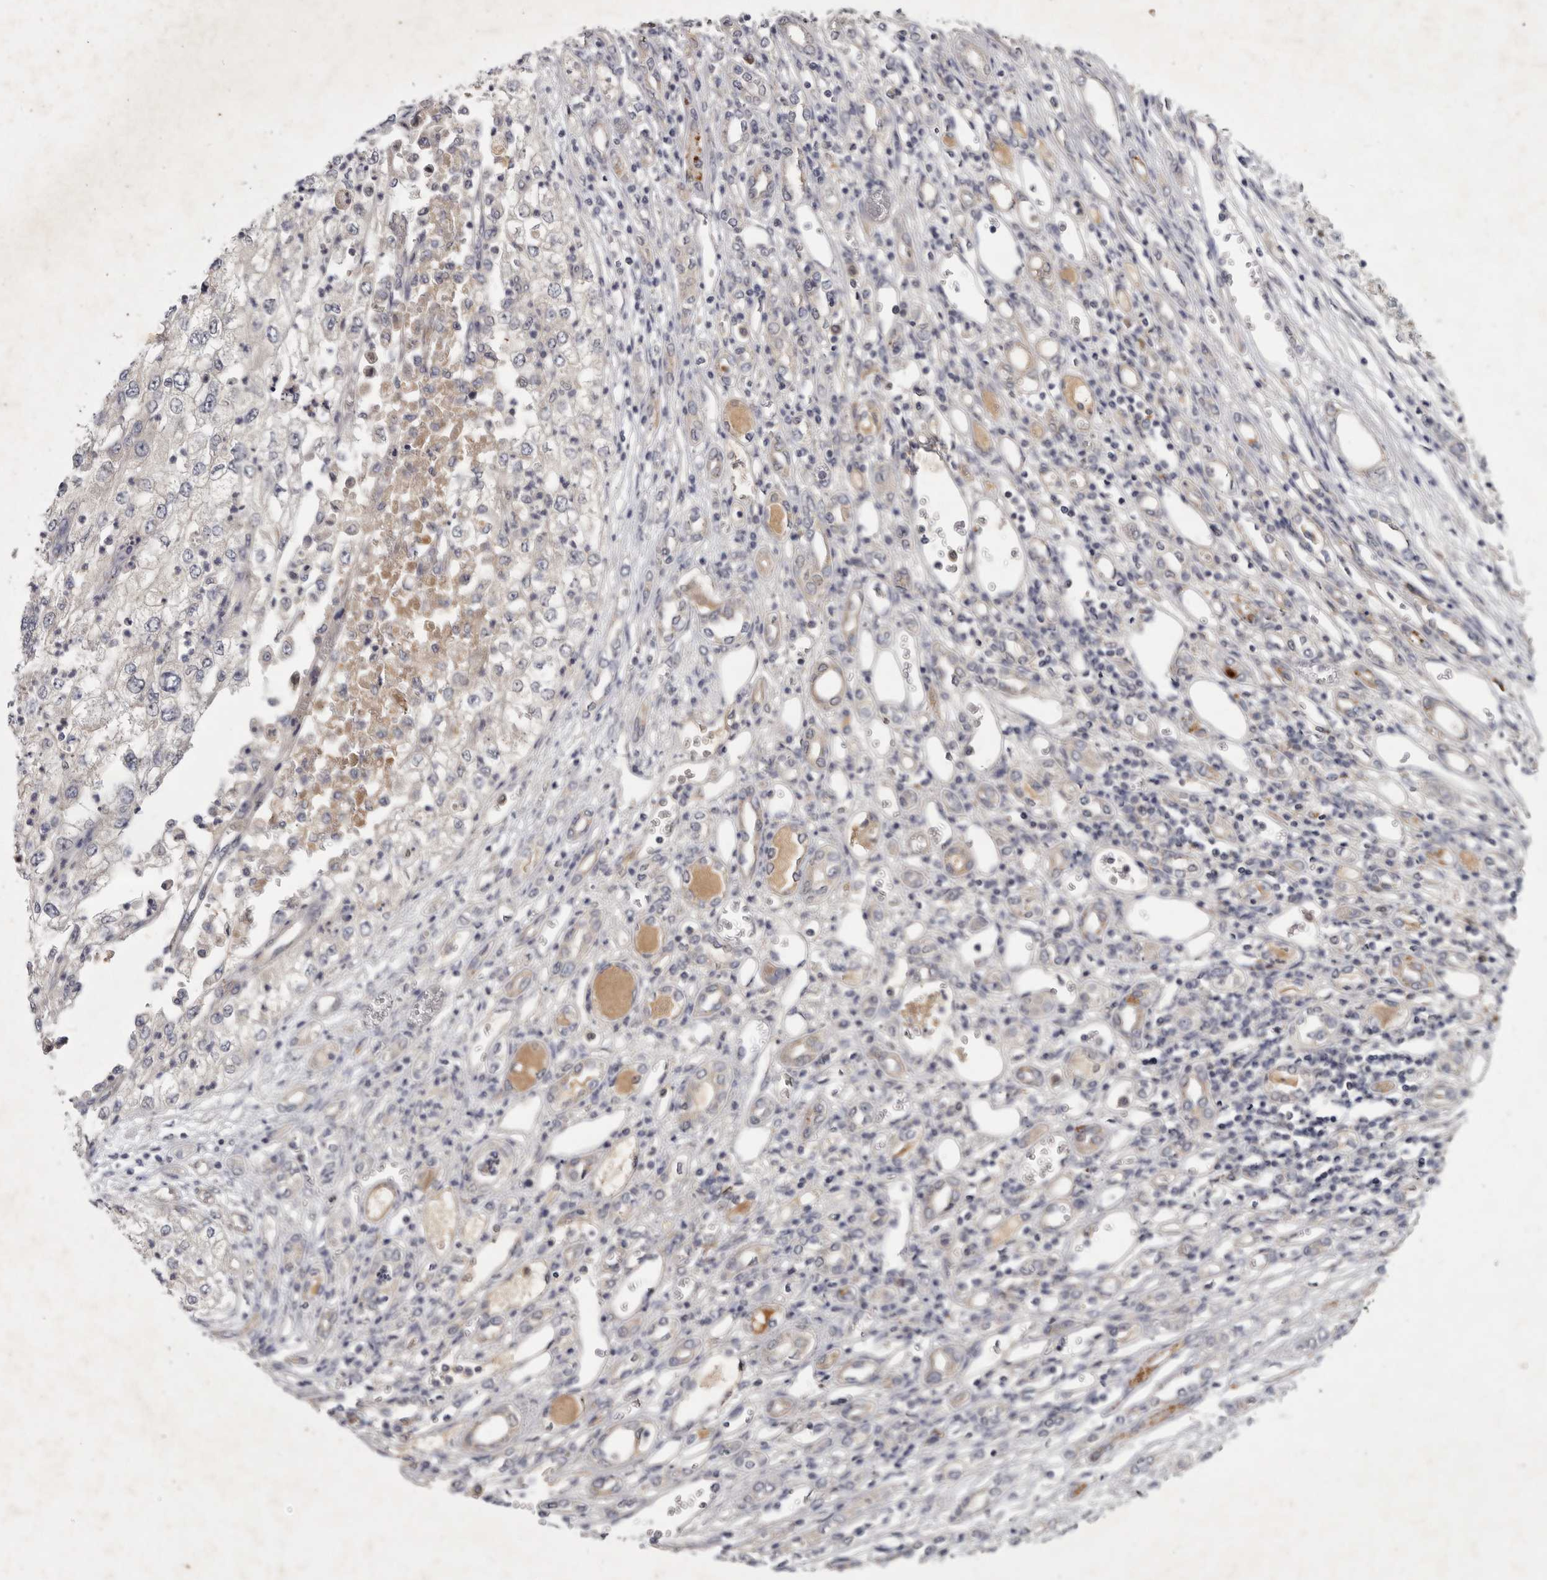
{"staining": {"intensity": "negative", "quantity": "none", "location": "none"}, "tissue": "renal cancer", "cell_type": "Tumor cells", "image_type": "cancer", "snomed": [{"axis": "morphology", "description": "Adenocarcinoma, NOS"}, {"axis": "topography", "description": "Kidney"}], "caption": "This is a histopathology image of IHC staining of adenocarcinoma (renal), which shows no staining in tumor cells. The staining was performed using DAB (3,3'-diaminobenzidine) to visualize the protein expression in brown, while the nuclei were stained in blue with hematoxylin (Magnification: 20x).", "gene": "SLC22A1", "patient": {"sex": "female", "age": 54}}